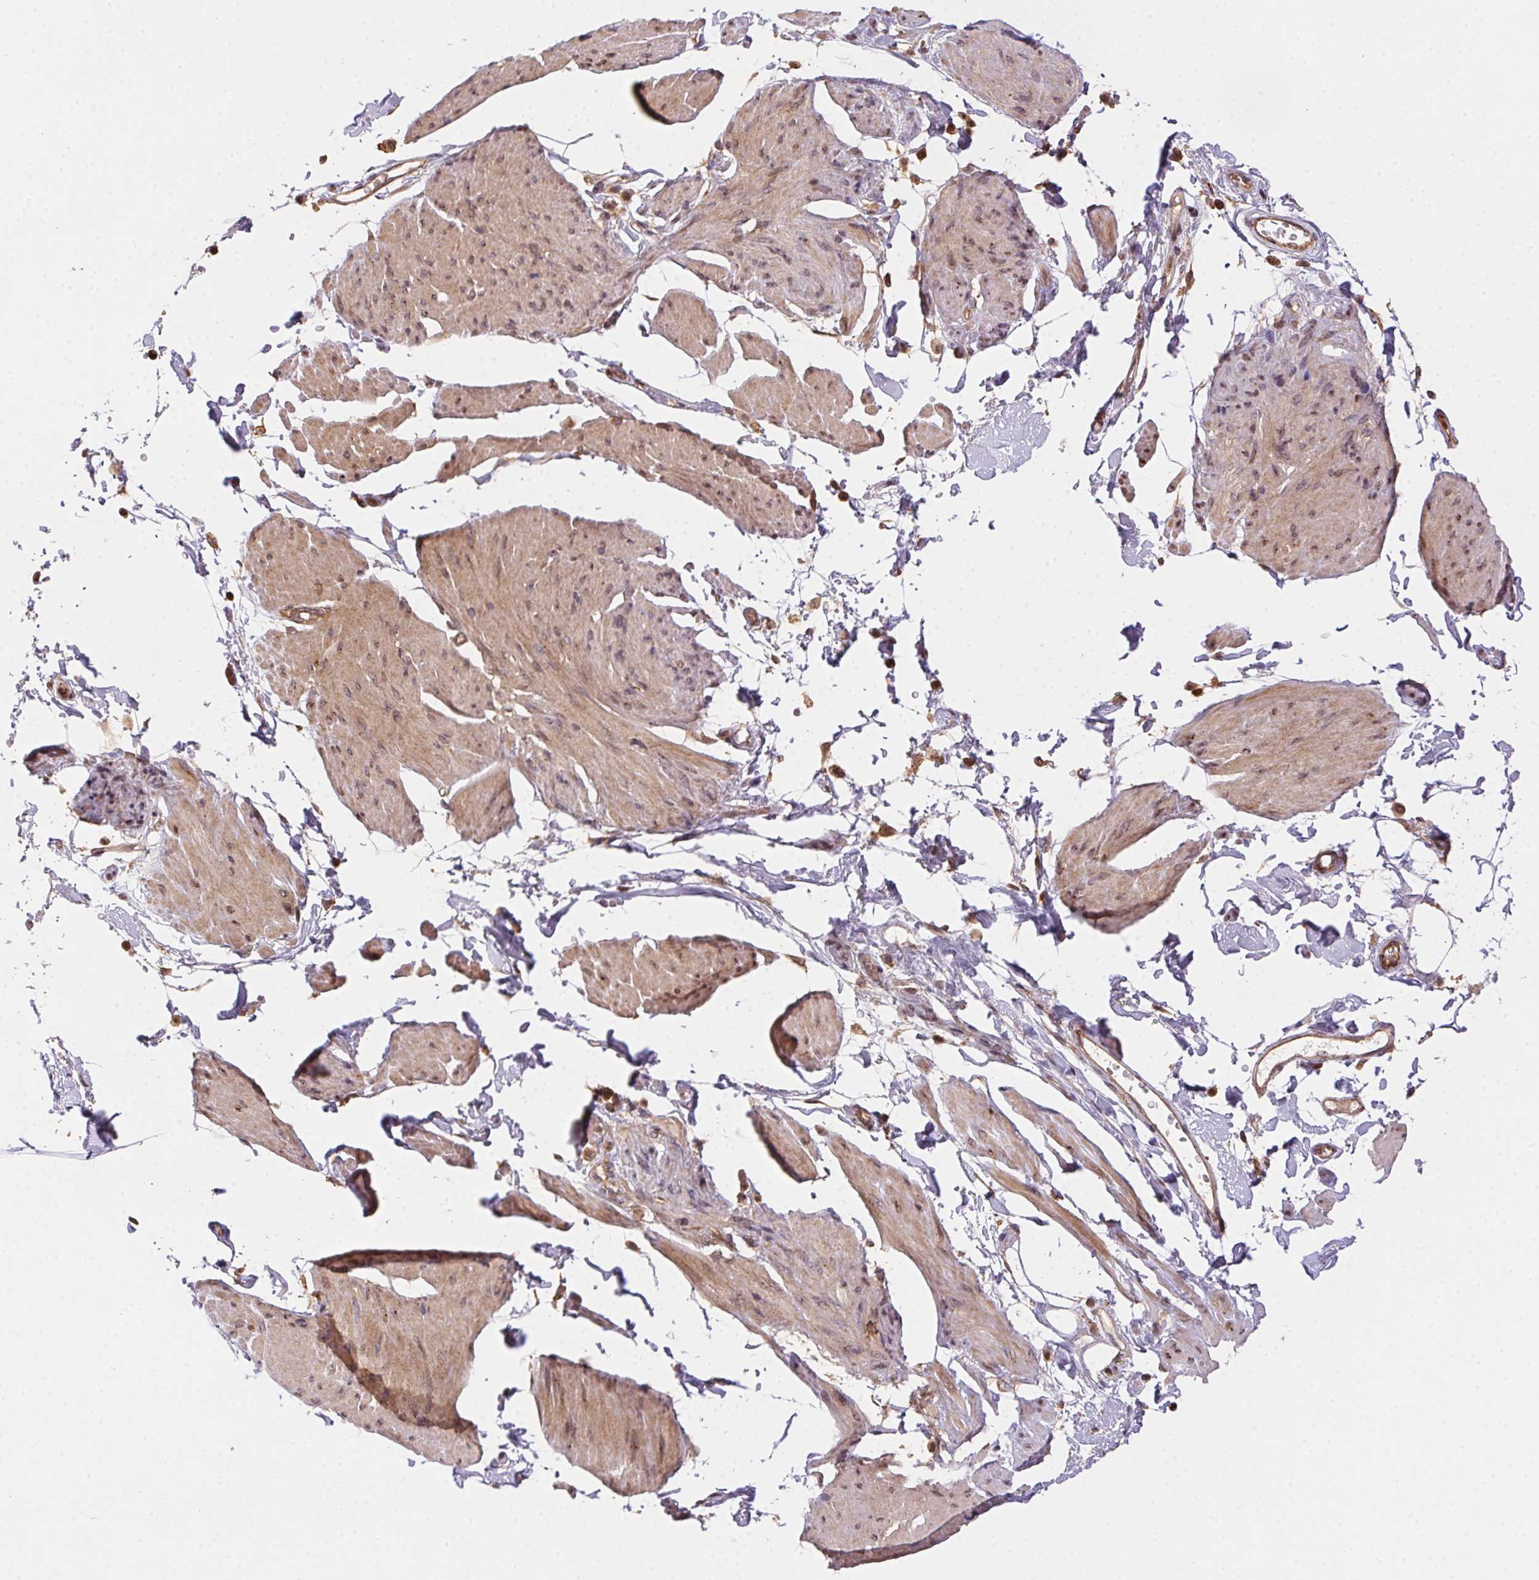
{"staining": {"intensity": "weak", "quantity": ">75%", "location": "cytoplasmic/membranous,nuclear"}, "tissue": "smooth muscle", "cell_type": "Smooth muscle cells", "image_type": "normal", "snomed": [{"axis": "morphology", "description": "Normal tissue, NOS"}, {"axis": "topography", "description": "Adipose tissue"}, {"axis": "topography", "description": "Smooth muscle"}, {"axis": "topography", "description": "Peripheral nerve tissue"}], "caption": "This photomicrograph reveals immunohistochemistry staining of unremarkable smooth muscle, with low weak cytoplasmic/membranous,nuclear staining in approximately >75% of smooth muscle cells.", "gene": "MEX3D", "patient": {"sex": "male", "age": 83}}